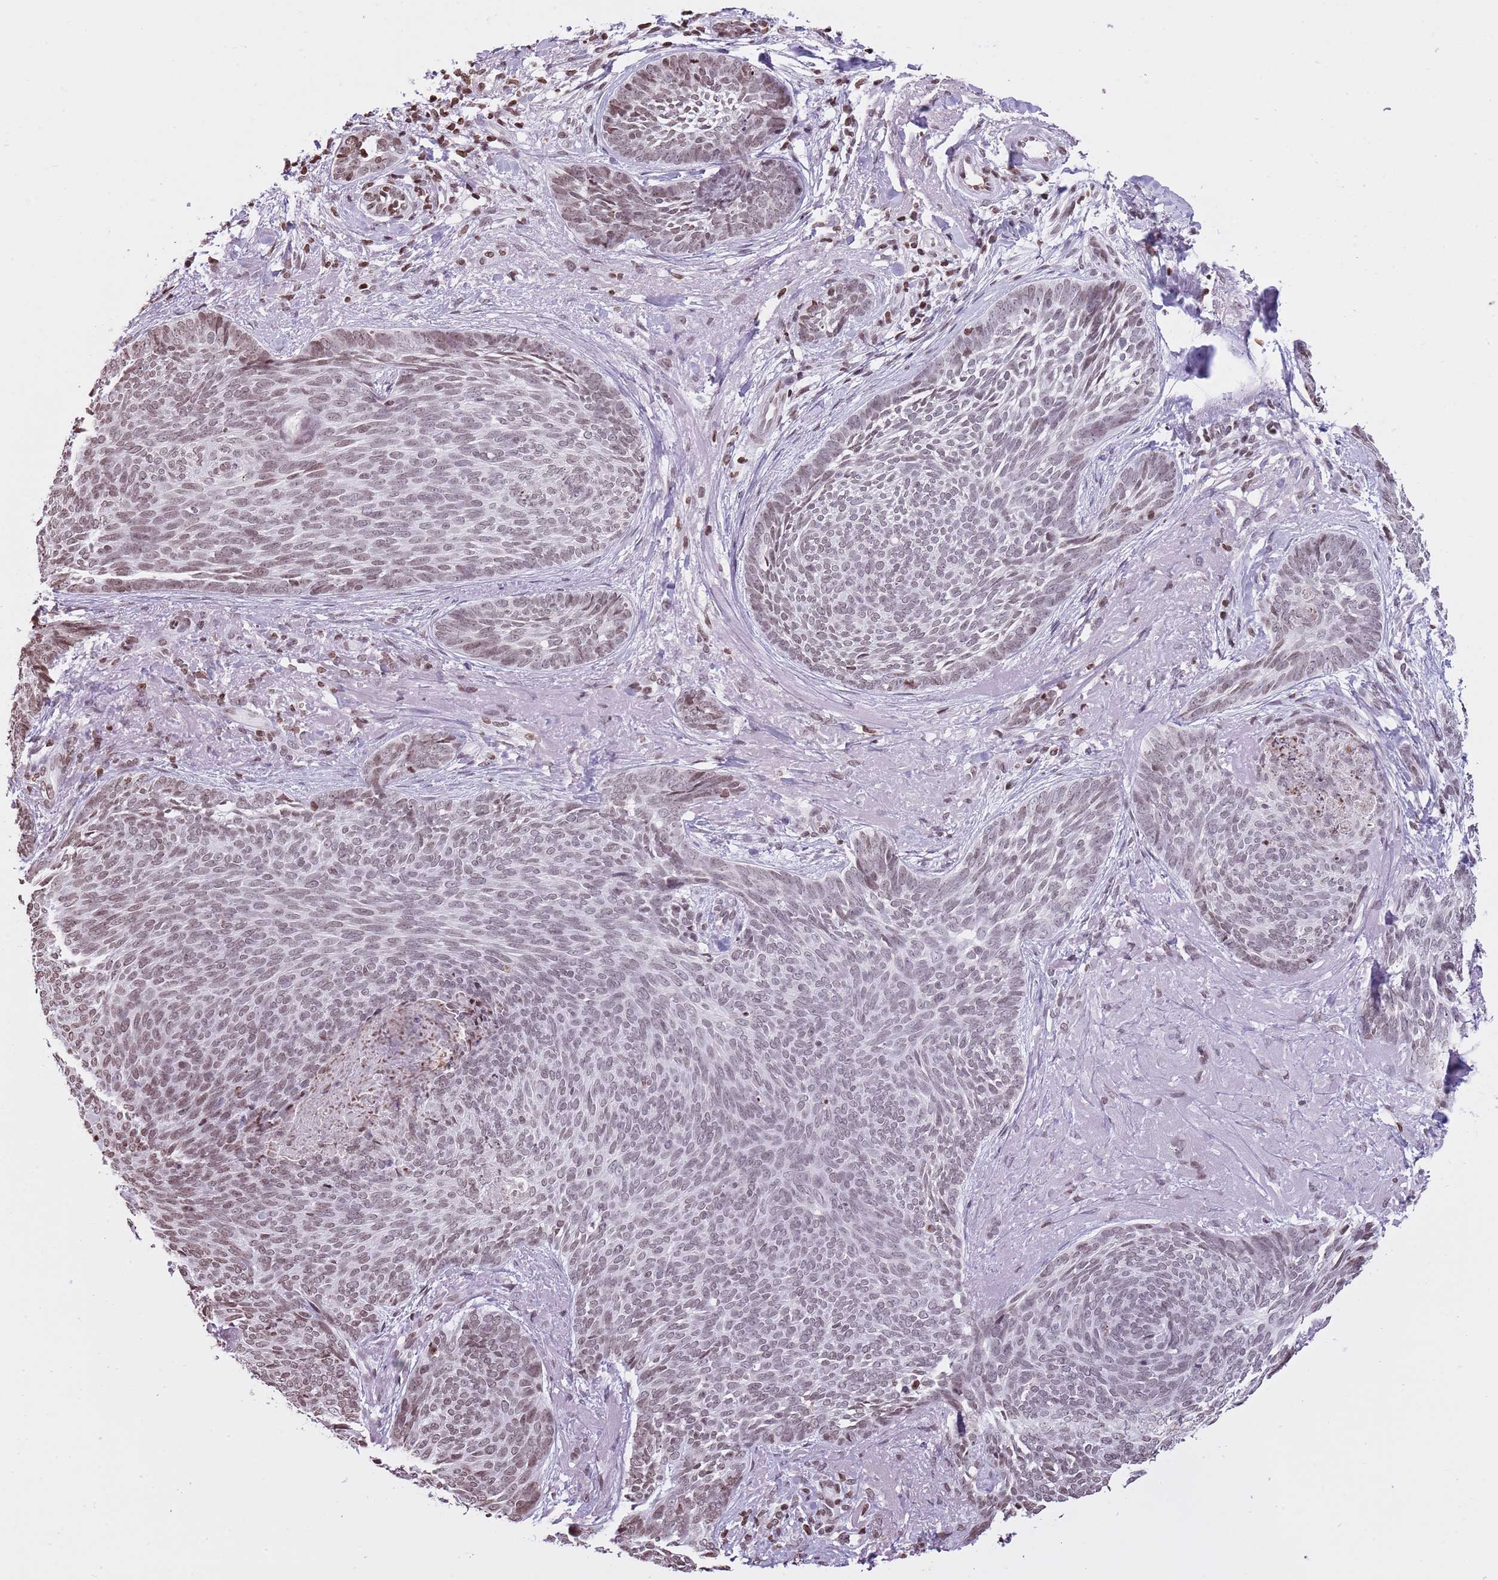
{"staining": {"intensity": "weak", "quantity": "25%-75%", "location": "nuclear"}, "tissue": "skin cancer", "cell_type": "Tumor cells", "image_type": "cancer", "snomed": [{"axis": "morphology", "description": "Basal cell carcinoma"}, {"axis": "topography", "description": "Skin"}], "caption": "Immunohistochemical staining of skin cancer displays low levels of weak nuclear protein expression in about 25%-75% of tumor cells.", "gene": "KPNA3", "patient": {"sex": "female", "age": 86}}